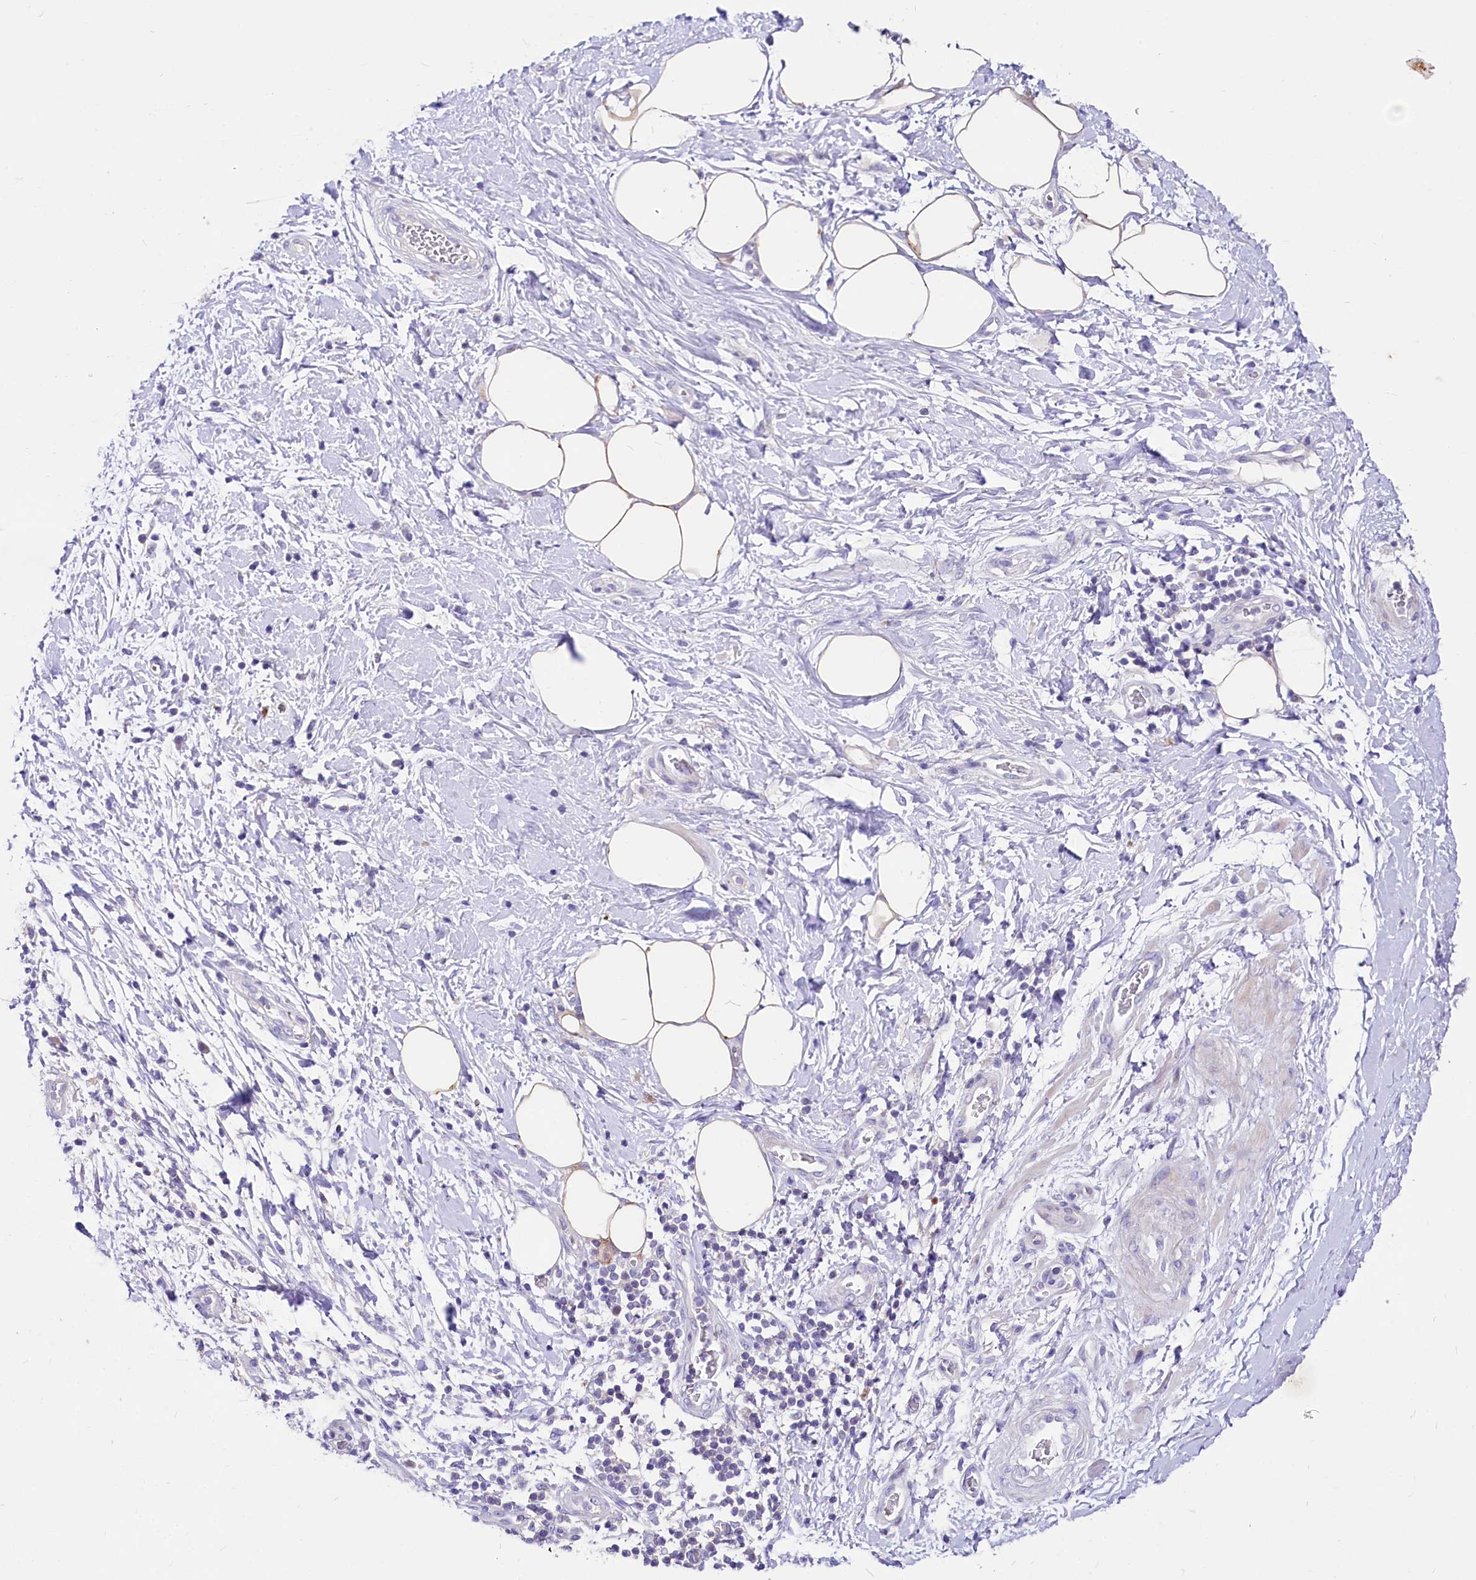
{"staining": {"intensity": "moderate", "quantity": ">75%", "location": "cytoplasmic/membranous"}, "tissue": "adipose tissue", "cell_type": "Adipocytes", "image_type": "normal", "snomed": [{"axis": "morphology", "description": "Normal tissue, NOS"}, {"axis": "morphology", "description": "Adenocarcinoma, NOS"}, {"axis": "topography", "description": "Pancreas"}, {"axis": "topography", "description": "Peripheral nerve tissue"}], "caption": "High-magnification brightfield microscopy of normal adipose tissue stained with DAB (brown) and counterstained with hematoxylin (blue). adipocytes exhibit moderate cytoplasmic/membranous positivity is identified in about>75% of cells. (Brightfield microscopy of DAB IHC at high magnification).", "gene": "ABHD5", "patient": {"sex": "male", "age": 59}}